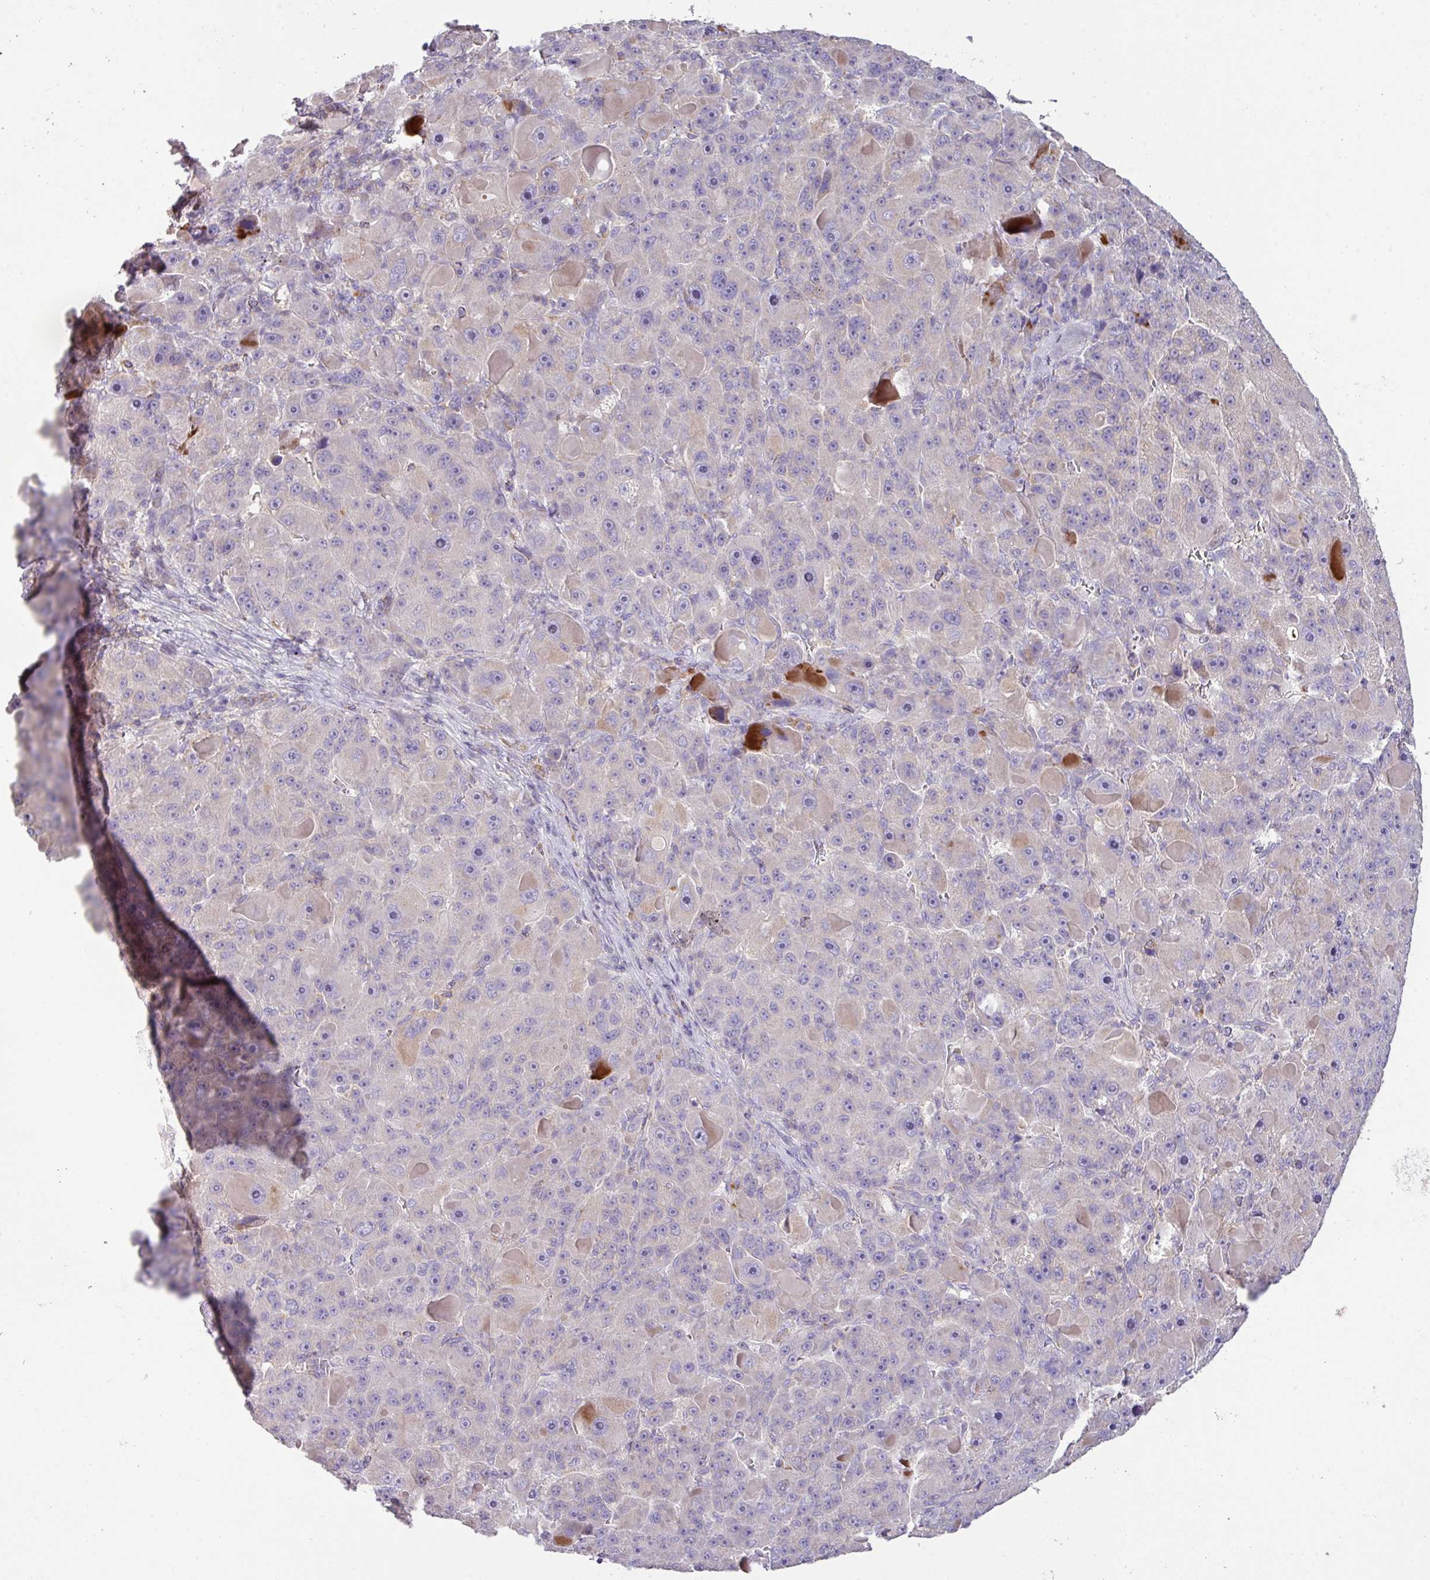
{"staining": {"intensity": "negative", "quantity": "none", "location": "none"}, "tissue": "liver cancer", "cell_type": "Tumor cells", "image_type": "cancer", "snomed": [{"axis": "morphology", "description": "Carcinoma, Hepatocellular, NOS"}, {"axis": "topography", "description": "Liver"}], "caption": "There is no significant positivity in tumor cells of liver cancer.", "gene": "HOXC13", "patient": {"sex": "male", "age": 76}}